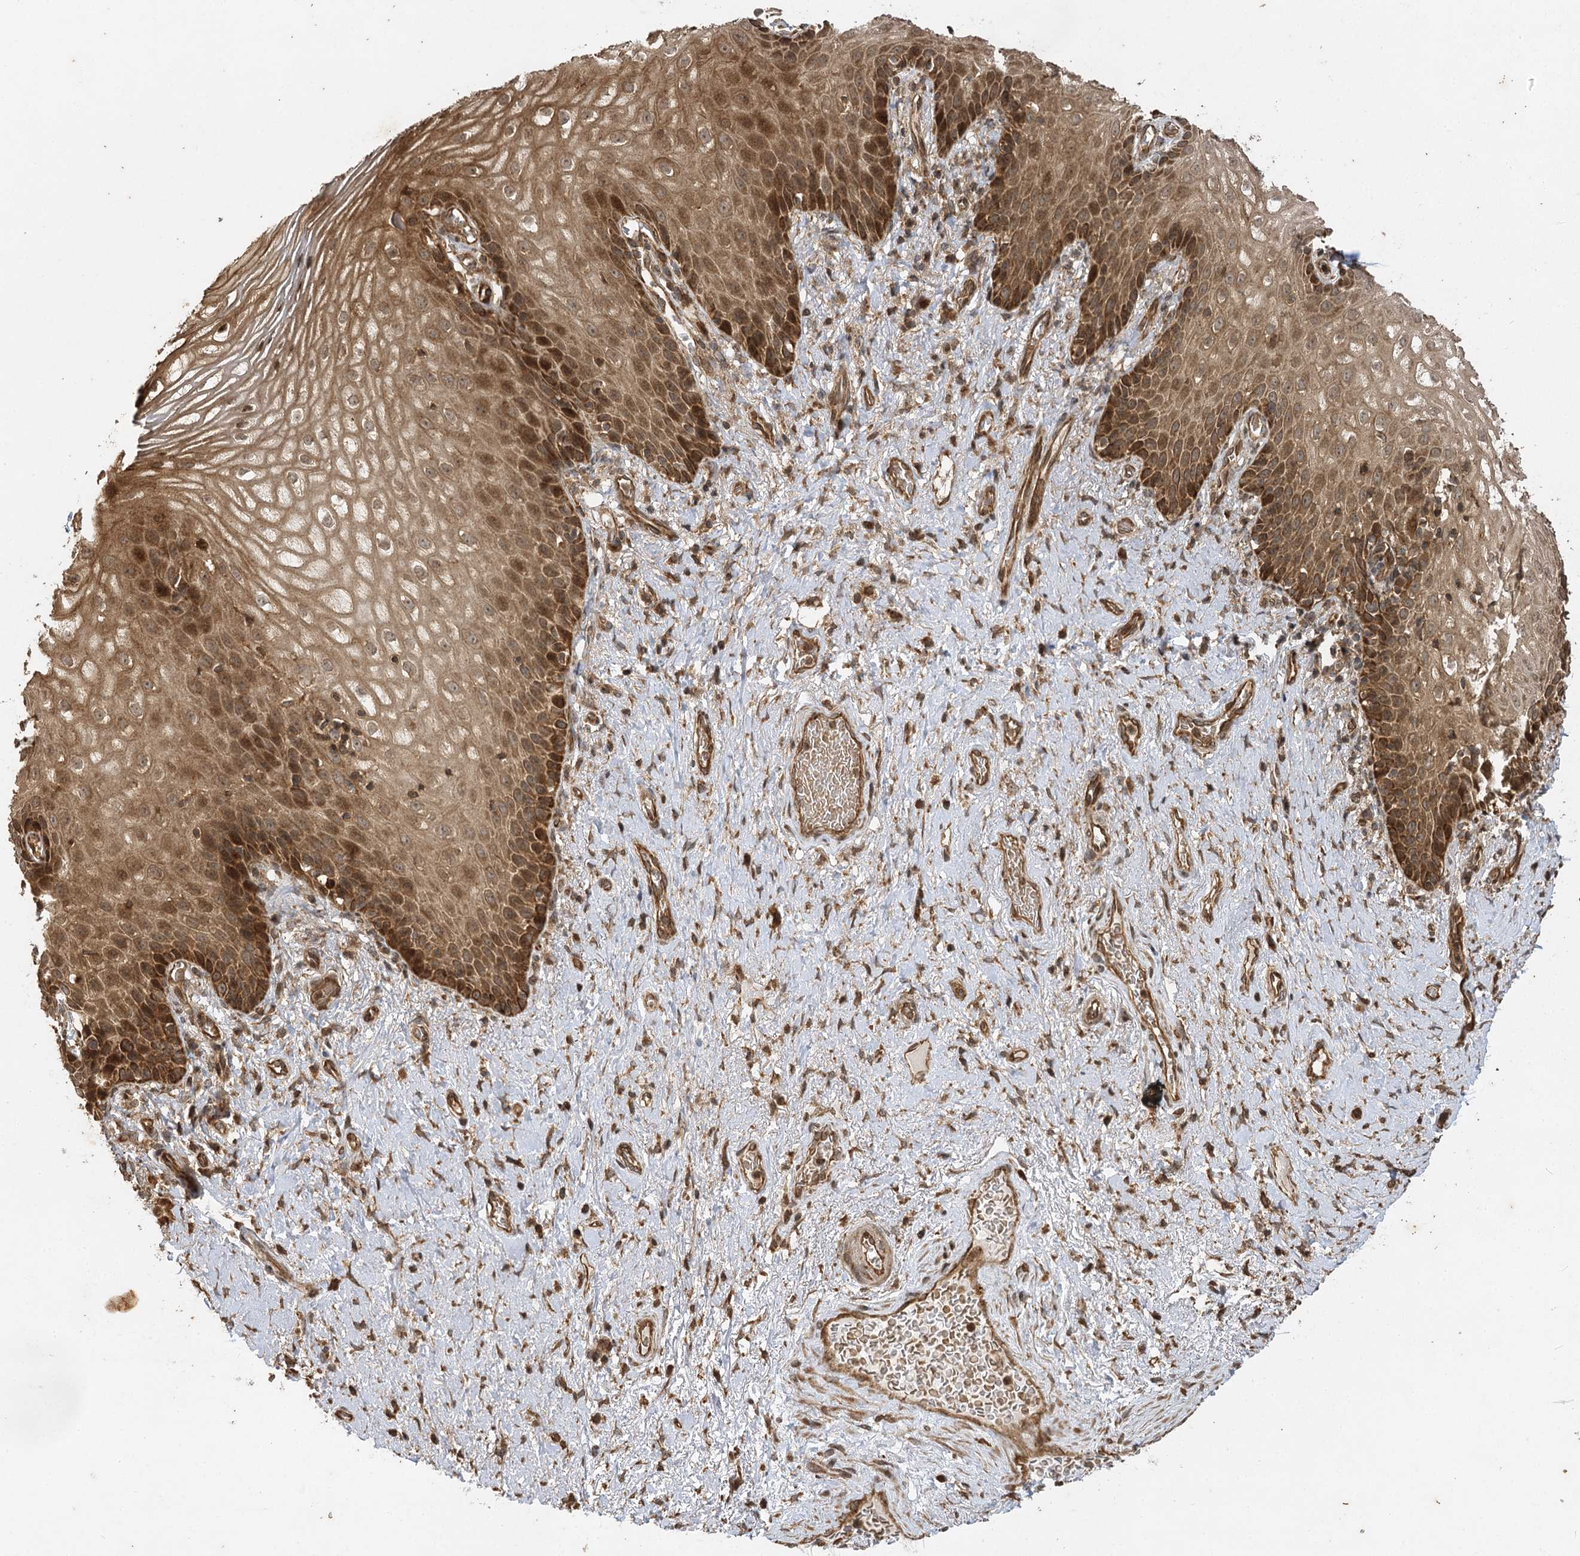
{"staining": {"intensity": "moderate", "quantity": ">75%", "location": "cytoplasmic/membranous,nuclear"}, "tissue": "vagina", "cell_type": "Squamous epithelial cells", "image_type": "normal", "snomed": [{"axis": "morphology", "description": "Normal tissue, NOS"}, {"axis": "topography", "description": "Vagina"}], "caption": "DAB (3,3'-diaminobenzidine) immunohistochemical staining of unremarkable human vagina exhibits moderate cytoplasmic/membranous,nuclear protein expression in approximately >75% of squamous epithelial cells.", "gene": "IL11RA", "patient": {"sex": "female", "age": 60}}